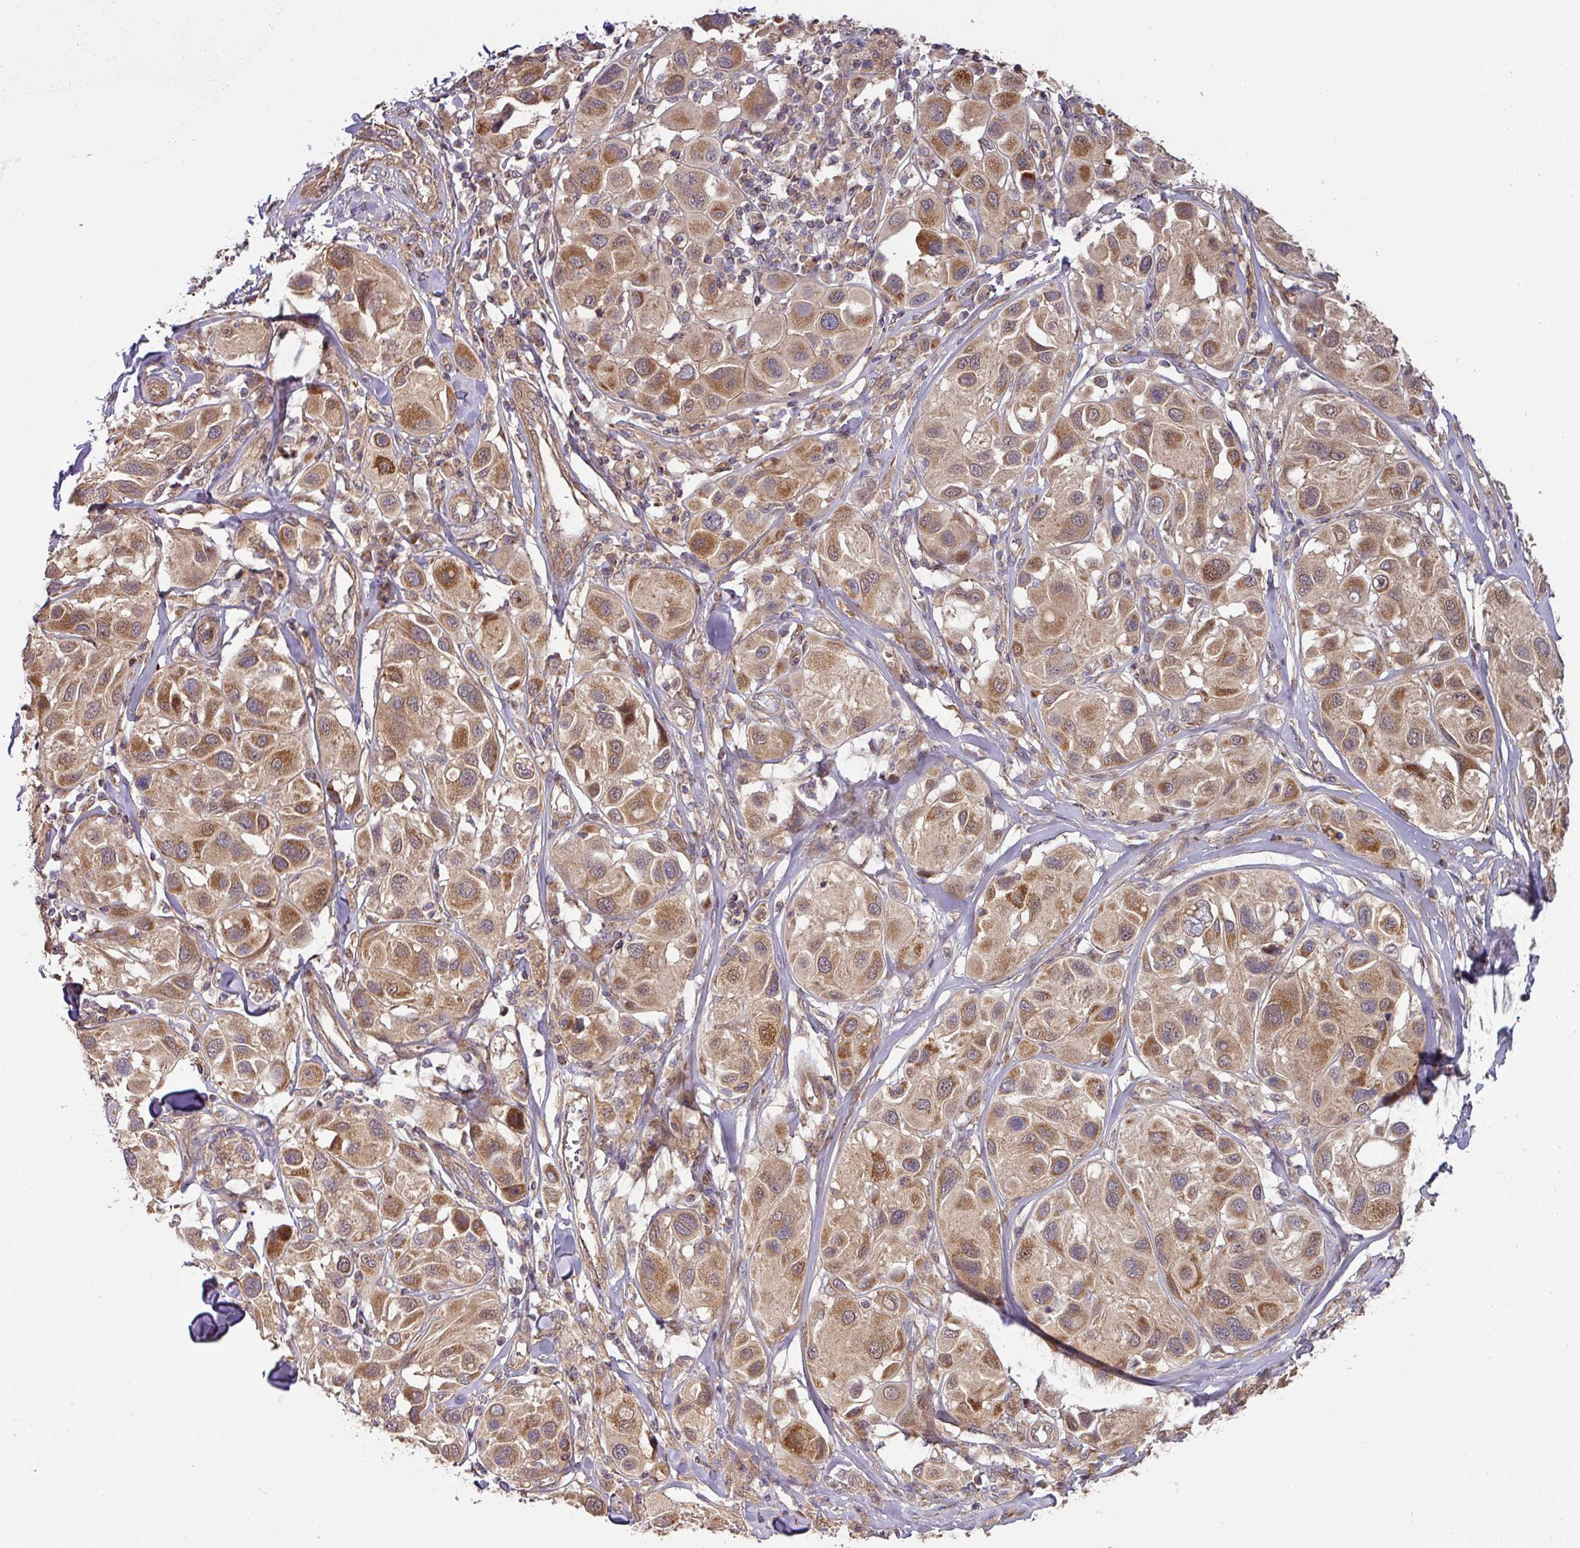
{"staining": {"intensity": "moderate", "quantity": ">75%", "location": "cytoplasmic/membranous"}, "tissue": "melanoma", "cell_type": "Tumor cells", "image_type": "cancer", "snomed": [{"axis": "morphology", "description": "Malignant melanoma, Metastatic site"}, {"axis": "topography", "description": "Skin"}], "caption": "DAB immunohistochemical staining of malignant melanoma (metastatic site) demonstrates moderate cytoplasmic/membranous protein positivity in approximately >75% of tumor cells. Ihc stains the protein of interest in brown and the nuclei are stained blue.", "gene": "STK35", "patient": {"sex": "male", "age": 41}}